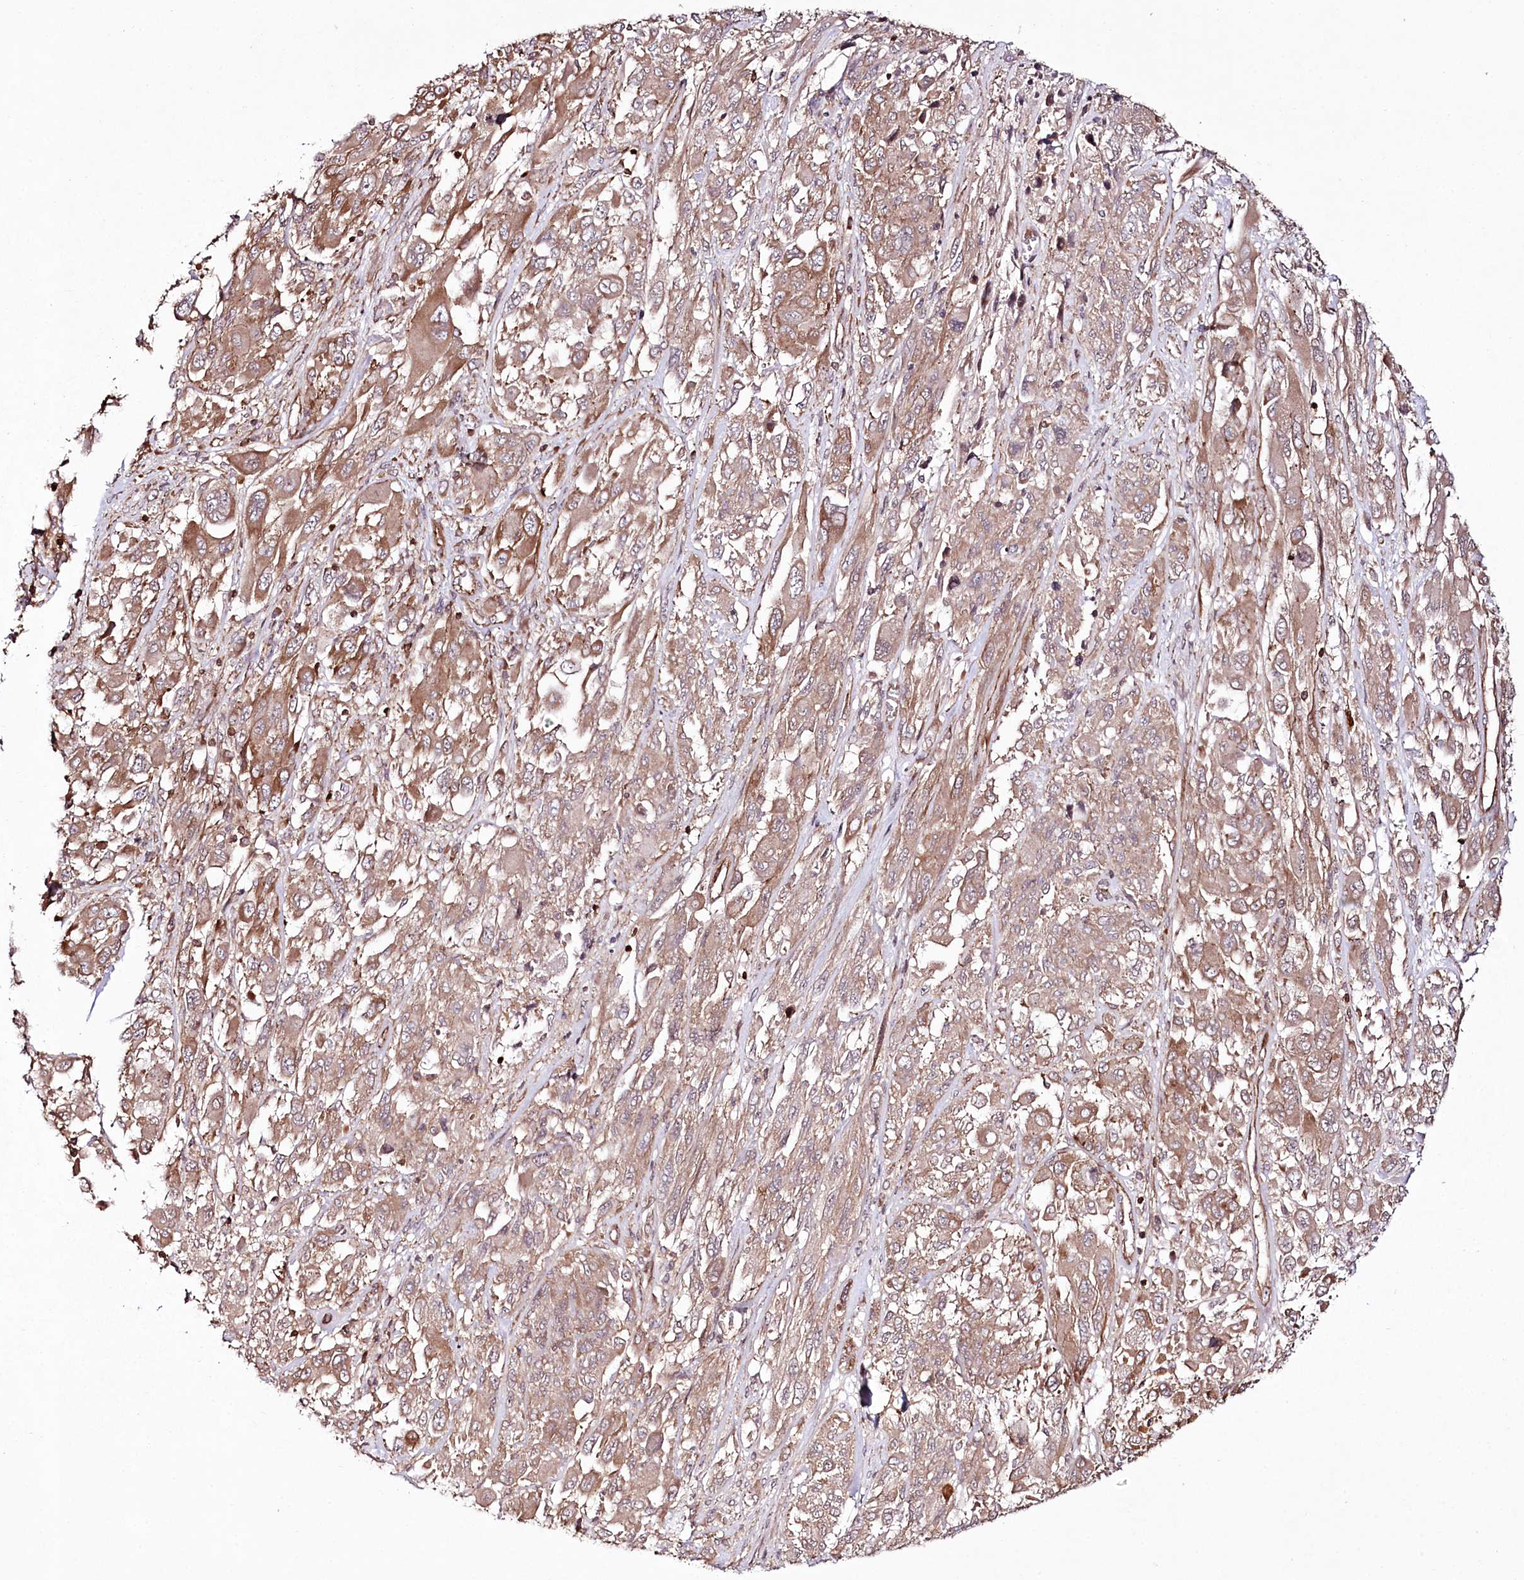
{"staining": {"intensity": "moderate", "quantity": ">75%", "location": "cytoplasmic/membranous"}, "tissue": "melanoma", "cell_type": "Tumor cells", "image_type": "cancer", "snomed": [{"axis": "morphology", "description": "Malignant melanoma, NOS"}, {"axis": "topography", "description": "Skin"}], "caption": "IHC image of melanoma stained for a protein (brown), which displays medium levels of moderate cytoplasmic/membranous staining in approximately >75% of tumor cells.", "gene": "DHX29", "patient": {"sex": "female", "age": 91}}